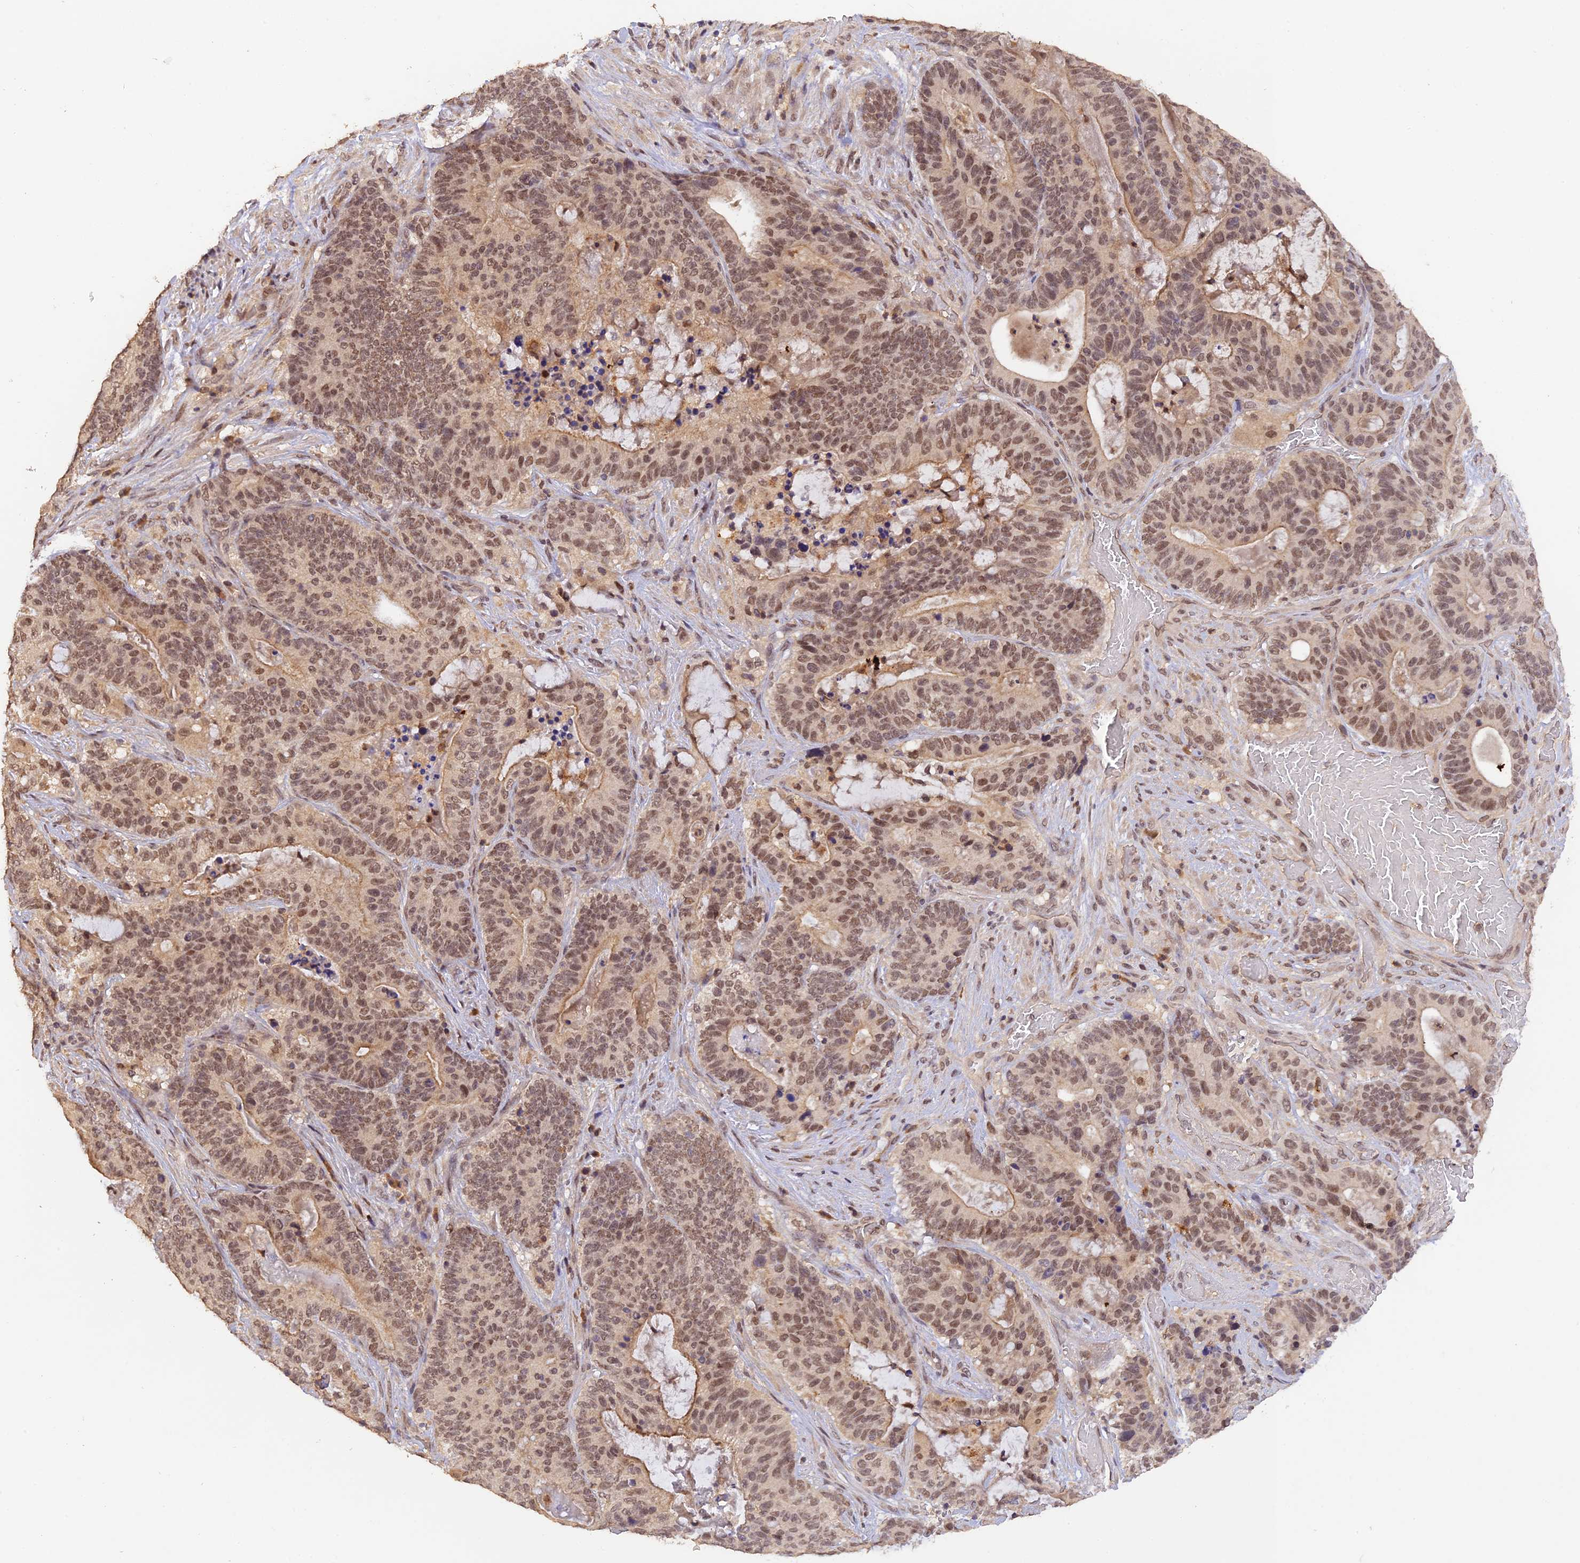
{"staining": {"intensity": "moderate", "quantity": ">75%", "location": "nuclear"}, "tissue": "stomach cancer", "cell_type": "Tumor cells", "image_type": "cancer", "snomed": [{"axis": "morphology", "description": "Normal tissue, NOS"}, {"axis": "morphology", "description": "Adenocarcinoma, NOS"}, {"axis": "topography", "description": "Stomach"}], "caption": "Immunohistochemical staining of stomach cancer (adenocarcinoma) displays medium levels of moderate nuclear protein positivity in about >75% of tumor cells.", "gene": "ZNF436", "patient": {"sex": "female", "age": 64}}